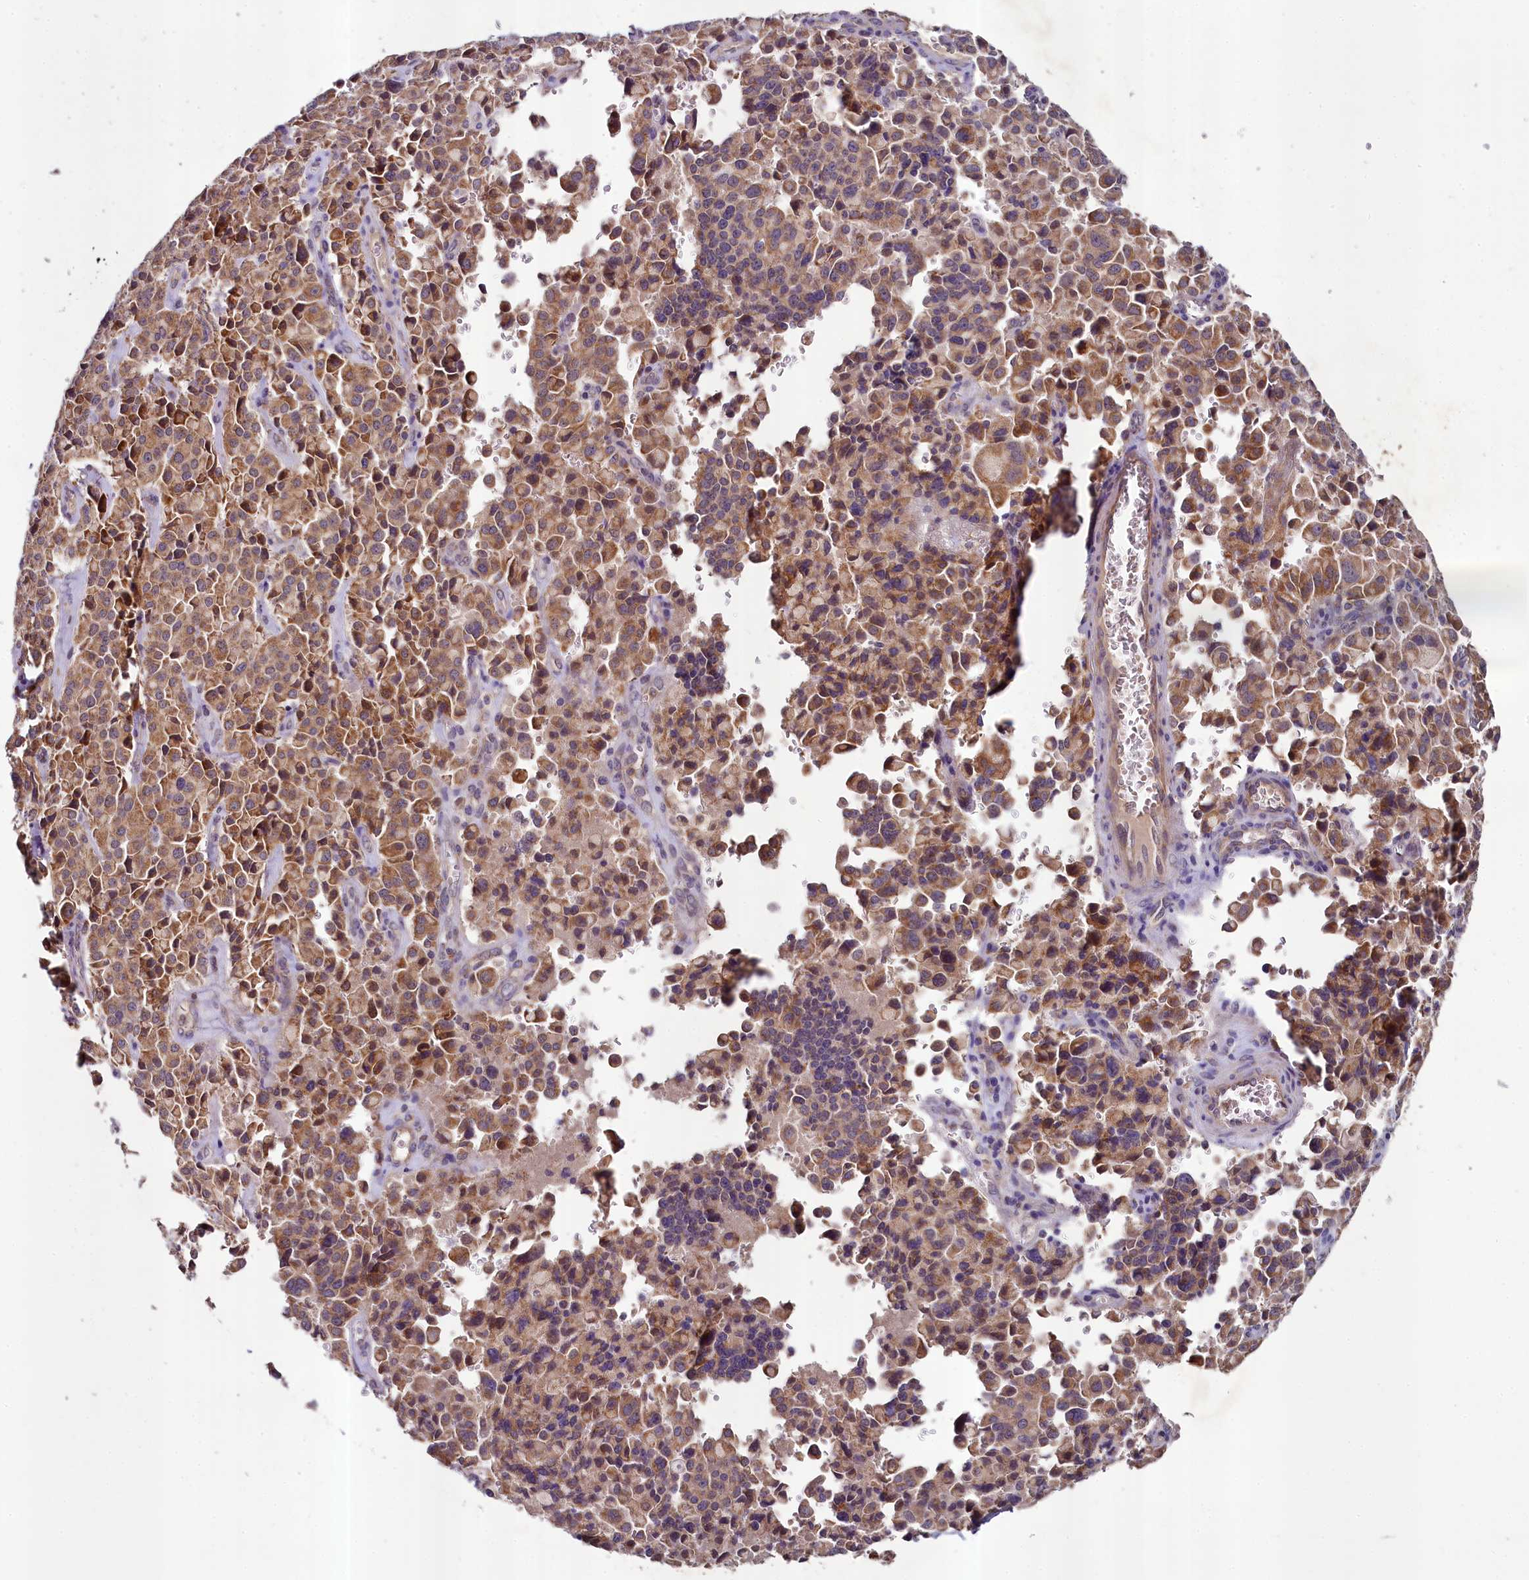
{"staining": {"intensity": "moderate", "quantity": ">75%", "location": "cytoplasmic/membranous"}, "tissue": "pancreatic cancer", "cell_type": "Tumor cells", "image_type": "cancer", "snomed": [{"axis": "morphology", "description": "Adenocarcinoma, NOS"}, {"axis": "topography", "description": "Pancreas"}], "caption": "Human pancreatic adenocarcinoma stained with a brown dye reveals moderate cytoplasmic/membranous positive staining in about >75% of tumor cells.", "gene": "METTL4", "patient": {"sex": "male", "age": 65}}